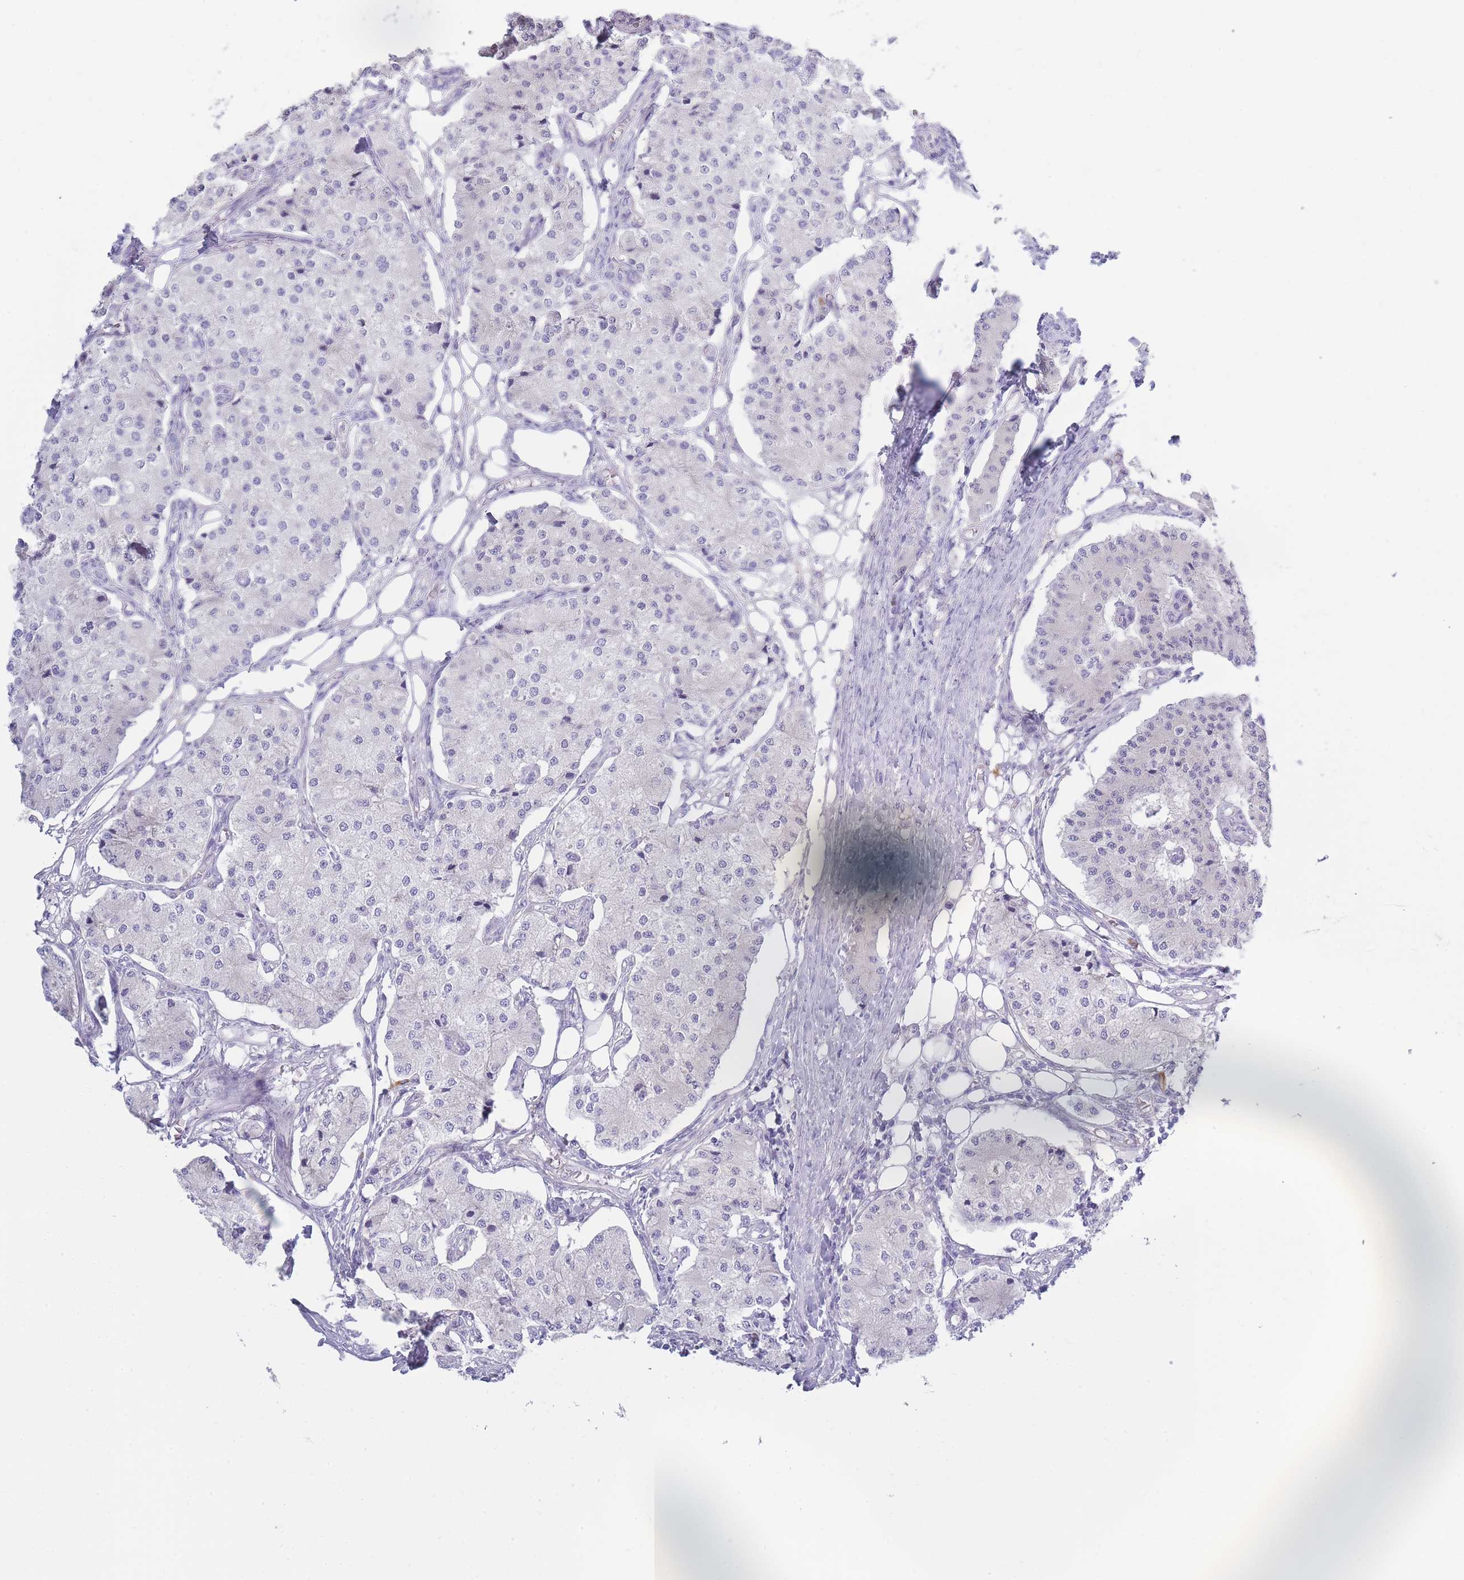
{"staining": {"intensity": "negative", "quantity": "none", "location": "none"}, "tissue": "carcinoid", "cell_type": "Tumor cells", "image_type": "cancer", "snomed": [{"axis": "morphology", "description": "Carcinoid, malignant, NOS"}, {"axis": "topography", "description": "Colon"}], "caption": "Histopathology image shows no protein staining in tumor cells of carcinoid tissue.", "gene": "XKR8", "patient": {"sex": "female", "age": 52}}